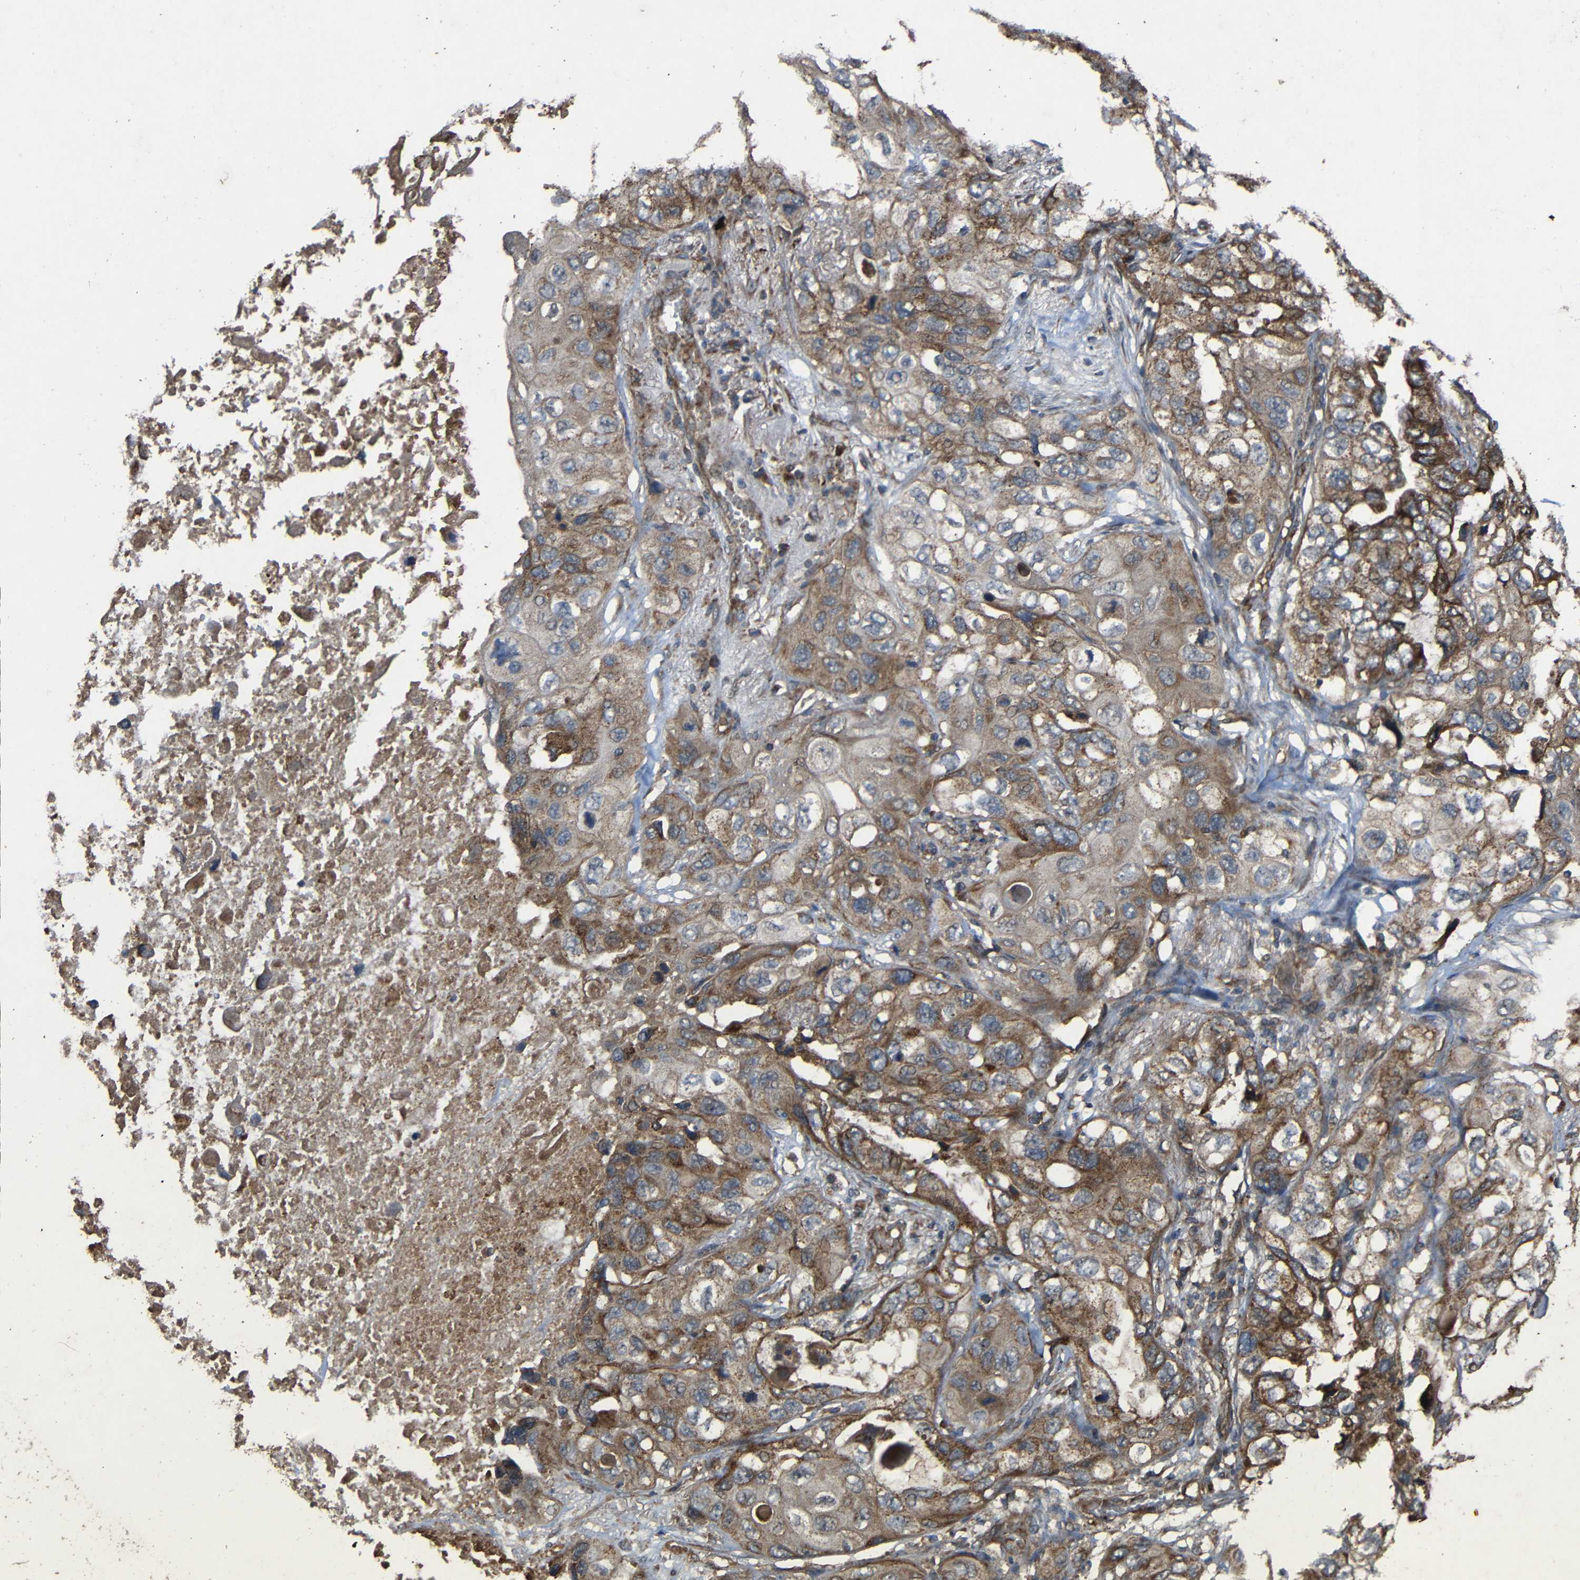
{"staining": {"intensity": "moderate", "quantity": ">75%", "location": "cytoplasmic/membranous"}, "tissue": "lung cancer", "cell_type": "Tumor cells", "image_type": "cancer", "snomed": [{"axis": "morphology", "description": "Squamous cell carcinoma, NOS"}, {"axis": "topography", "description": "Lung"}], "caption": "The photomicrograph shows a brown stain indicating the presence of a protein in the cytoplasmic/membranous of tumor cells in squamous cell carcinoma (lung). (DAB (3,3'-diaminobenzidine) IHC, brown staining for protein, blue staining for nuclei).", "gene": "C1GALT1", "patient": {"sex": "female", "age": 73}}